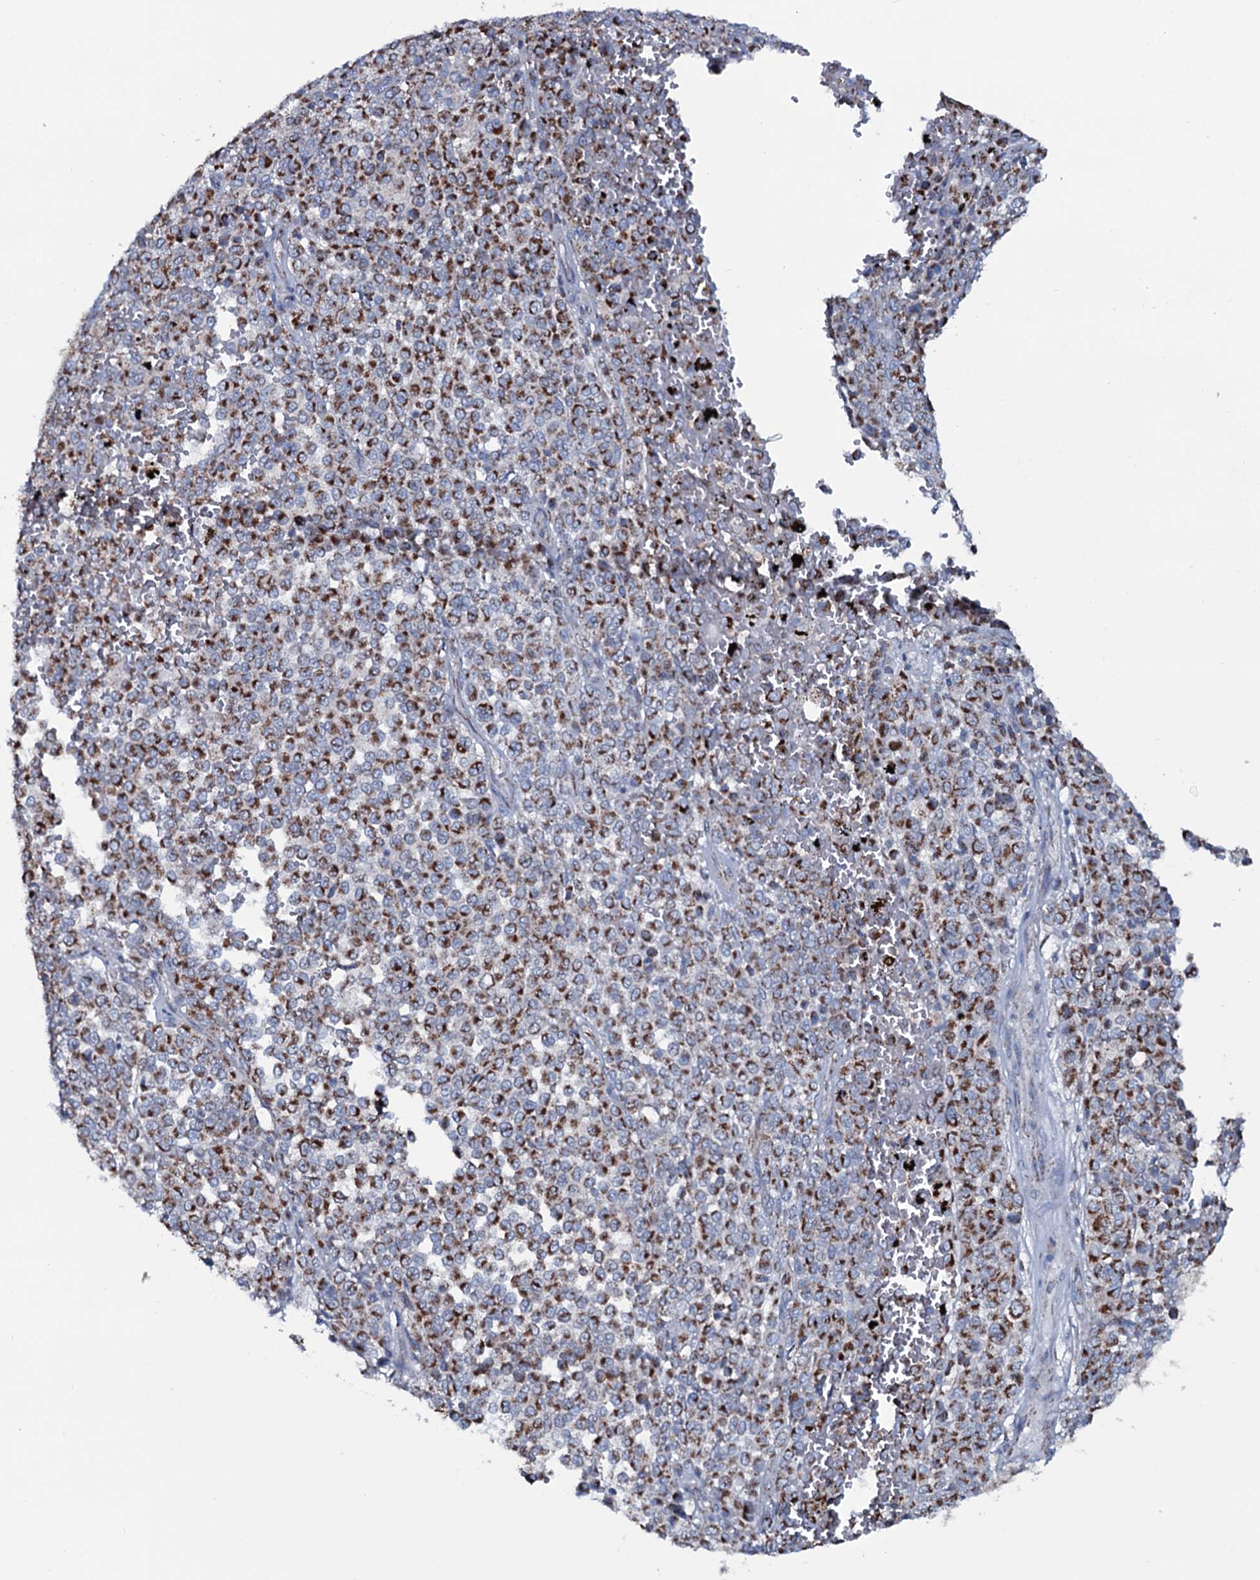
{"staining": {"intensity": "strong", "quantity": ">75%", "location": "cytoplasmic/membranous"}, "tissue": "melanoma", "cell_type": "Tumor cells", "image_type": "cancer", "snomed": [{"axis": "morphology", "description": "Malignant melanoma, Metastatic site"}, {"axis": "topography", "description": "Pancreas"}], "caption": "Strong cytoplasmic/membranous expression is present in approximately >75% of tumor cells in malignant melanoma (metastatic site).", "gene": "MRPS35", "patient": {"sex": "female", "age": 30}}